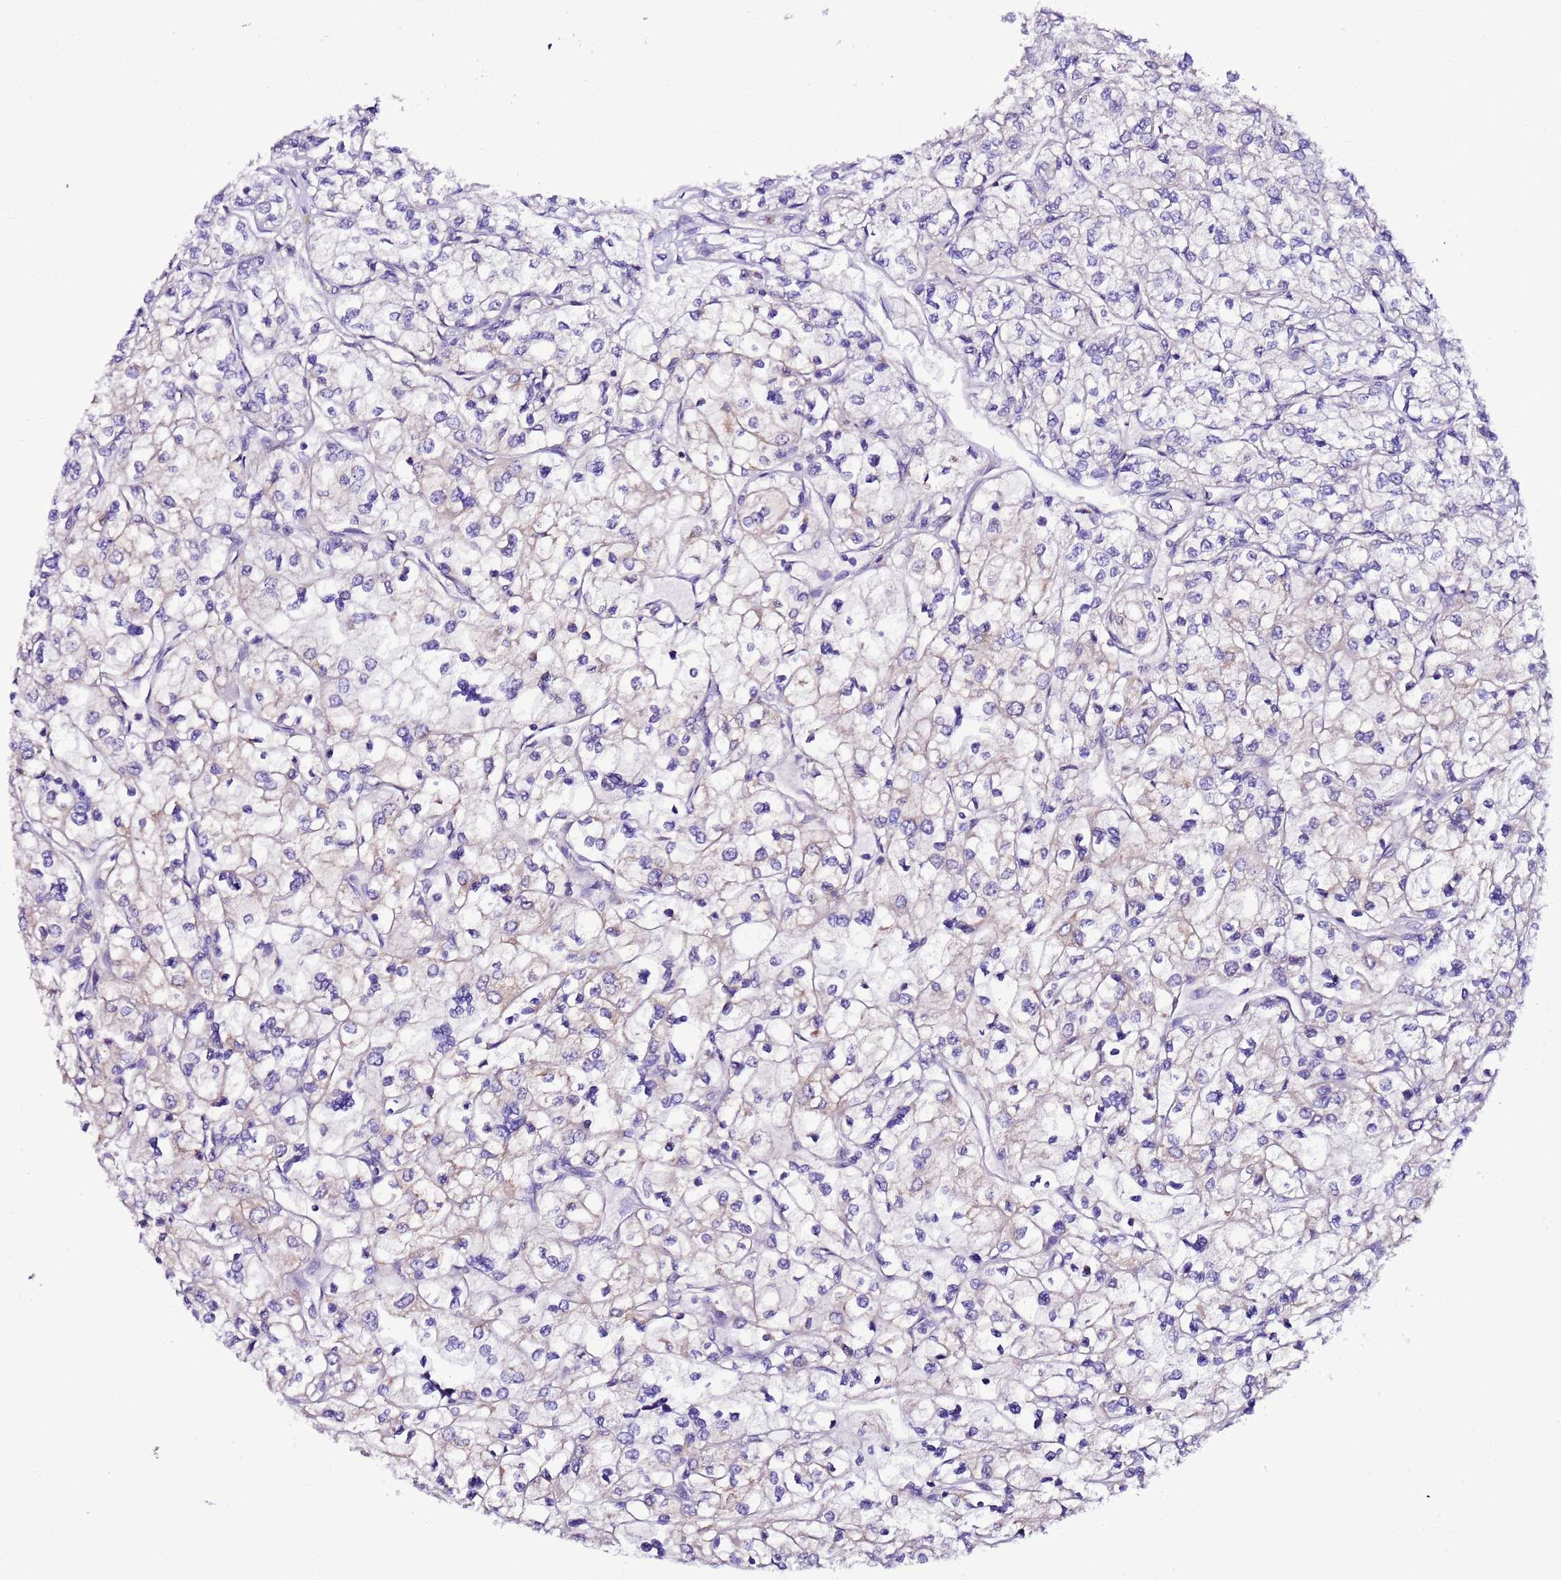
{"staining": {"intensity": "moderate", "quantity": "25%-75%", "location": "cytoplasmic/membranous"}, "tissue": "renal cancer", "cell_type": "Tumor cells", "image_type": "cancer", "snomed": [{"axis": "morphology", "description": "Adenocarcinoma, NOS"}, {"axis": "topography", "description": "Kidney"}], "caption": "Immunohistochemistry (IHC) staining of renal adenocarcinoma, which reveals medium levels of moderate cytoplasmic/membranous expression in approximately 25%-75% of tumor cells indicating moderate cytoplasmic/membranous protein expression. The staining was performed using DAB (3,3'-diaminobenzidine) (brown) for protein detection and nuclei were counterstained in hematoxylin (blue).", "gene": "UEVLD", "patient": {"sex": "male", "age": 80}}